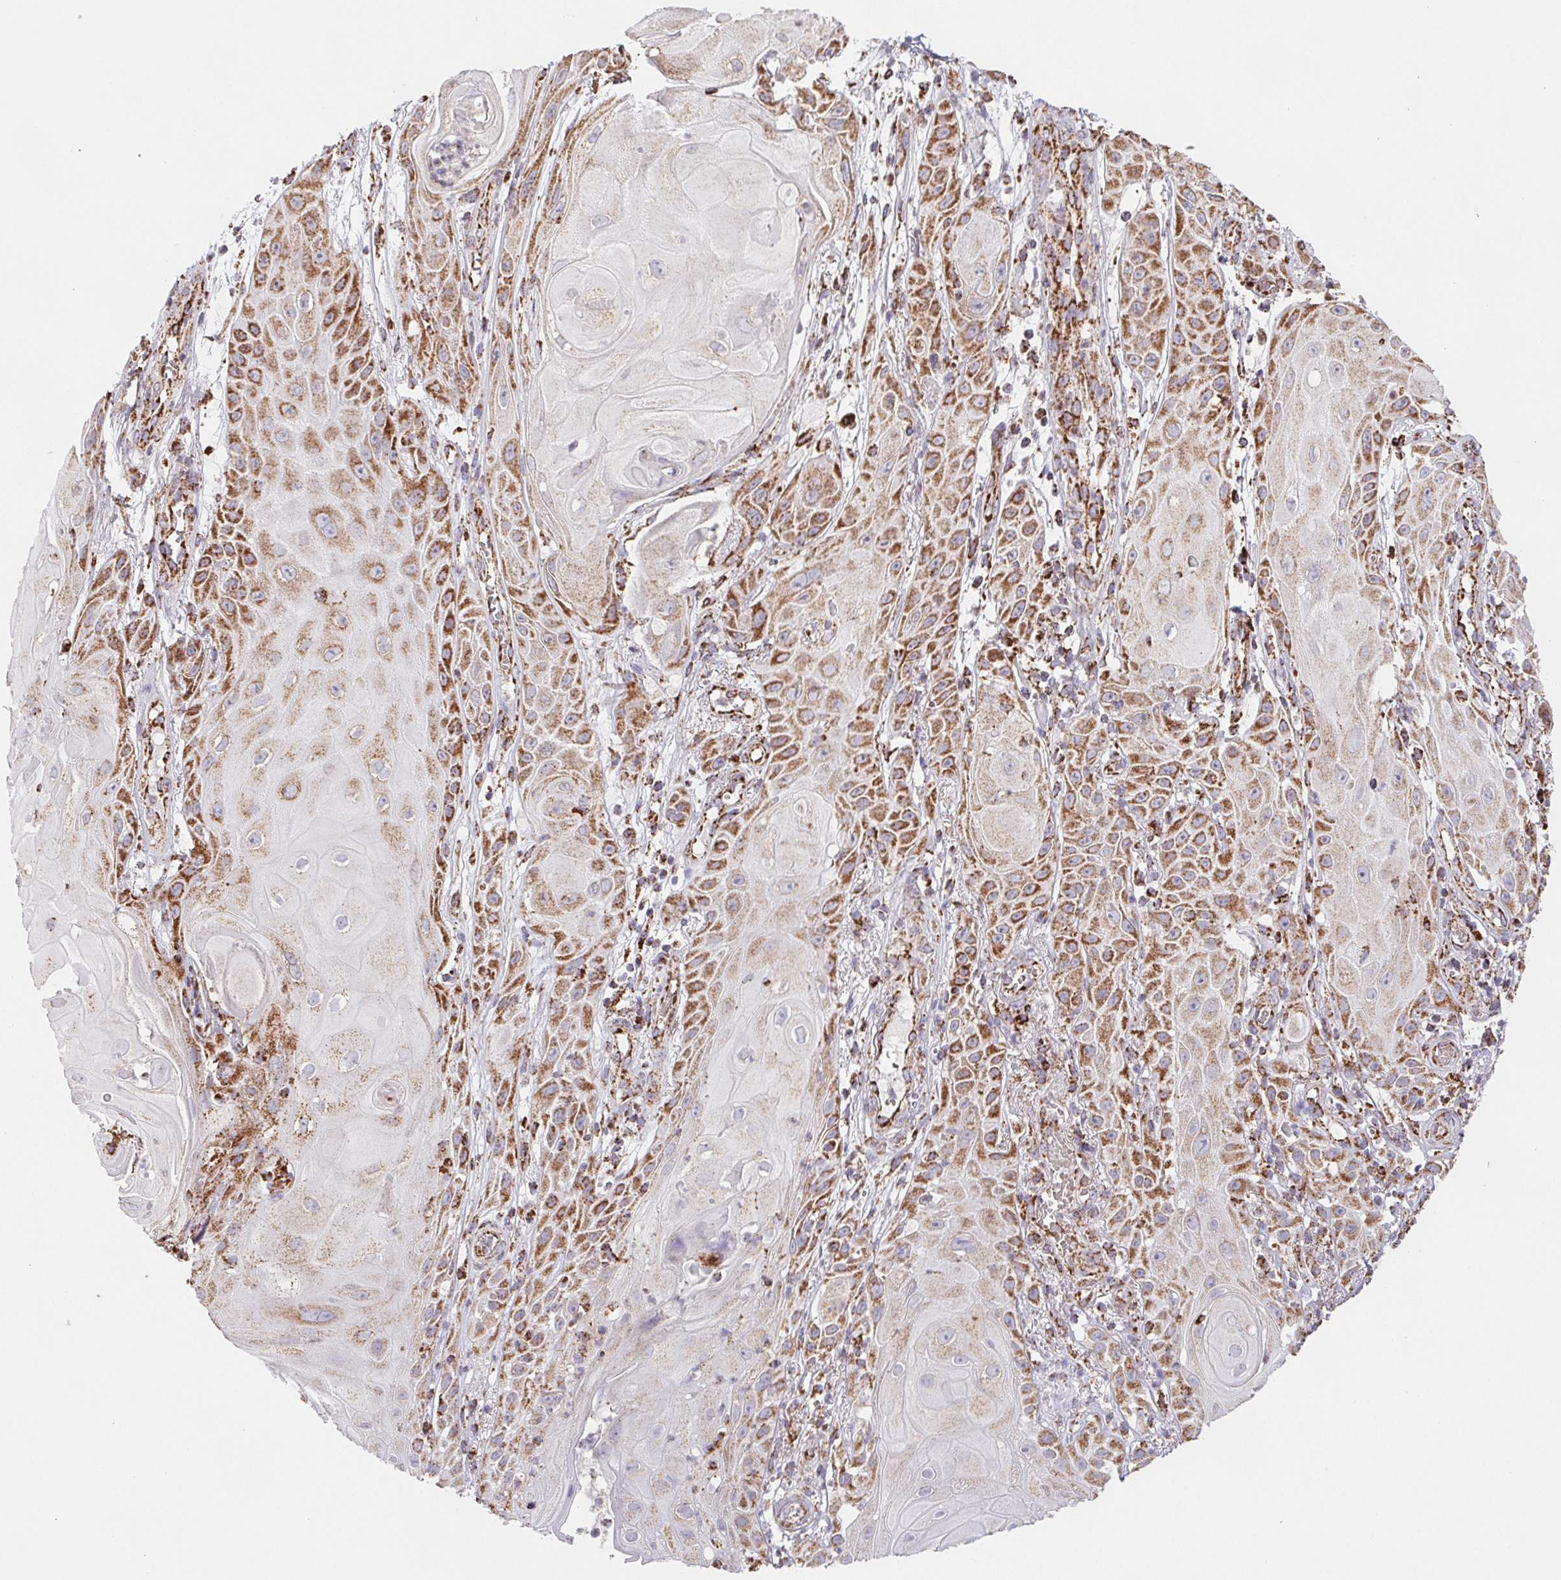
{"staining": {"intensity": "strong", "quantity": "25%-75%", "location": "cytoplasmic/membranous"}, "tissue": "skin cancer", "cell_type": "Tumor cells", "image_type": "cancer", "snomed": [{"axis": "morphology", "description": "Squamous cell carcinoma, NOS"}, {"axis": "topography", "description": "Skin"}], "caption": "Strong cytoplasmic/membranous protein staining is seen in about 25%-75% of tumor cells in skin cancer (squamous cell carcinoma). (Brightfield microscopy of DAB IHC at high magnification).", "gene": "NIPSNAP2", "patient": {"sex": "male", "age": 62}}